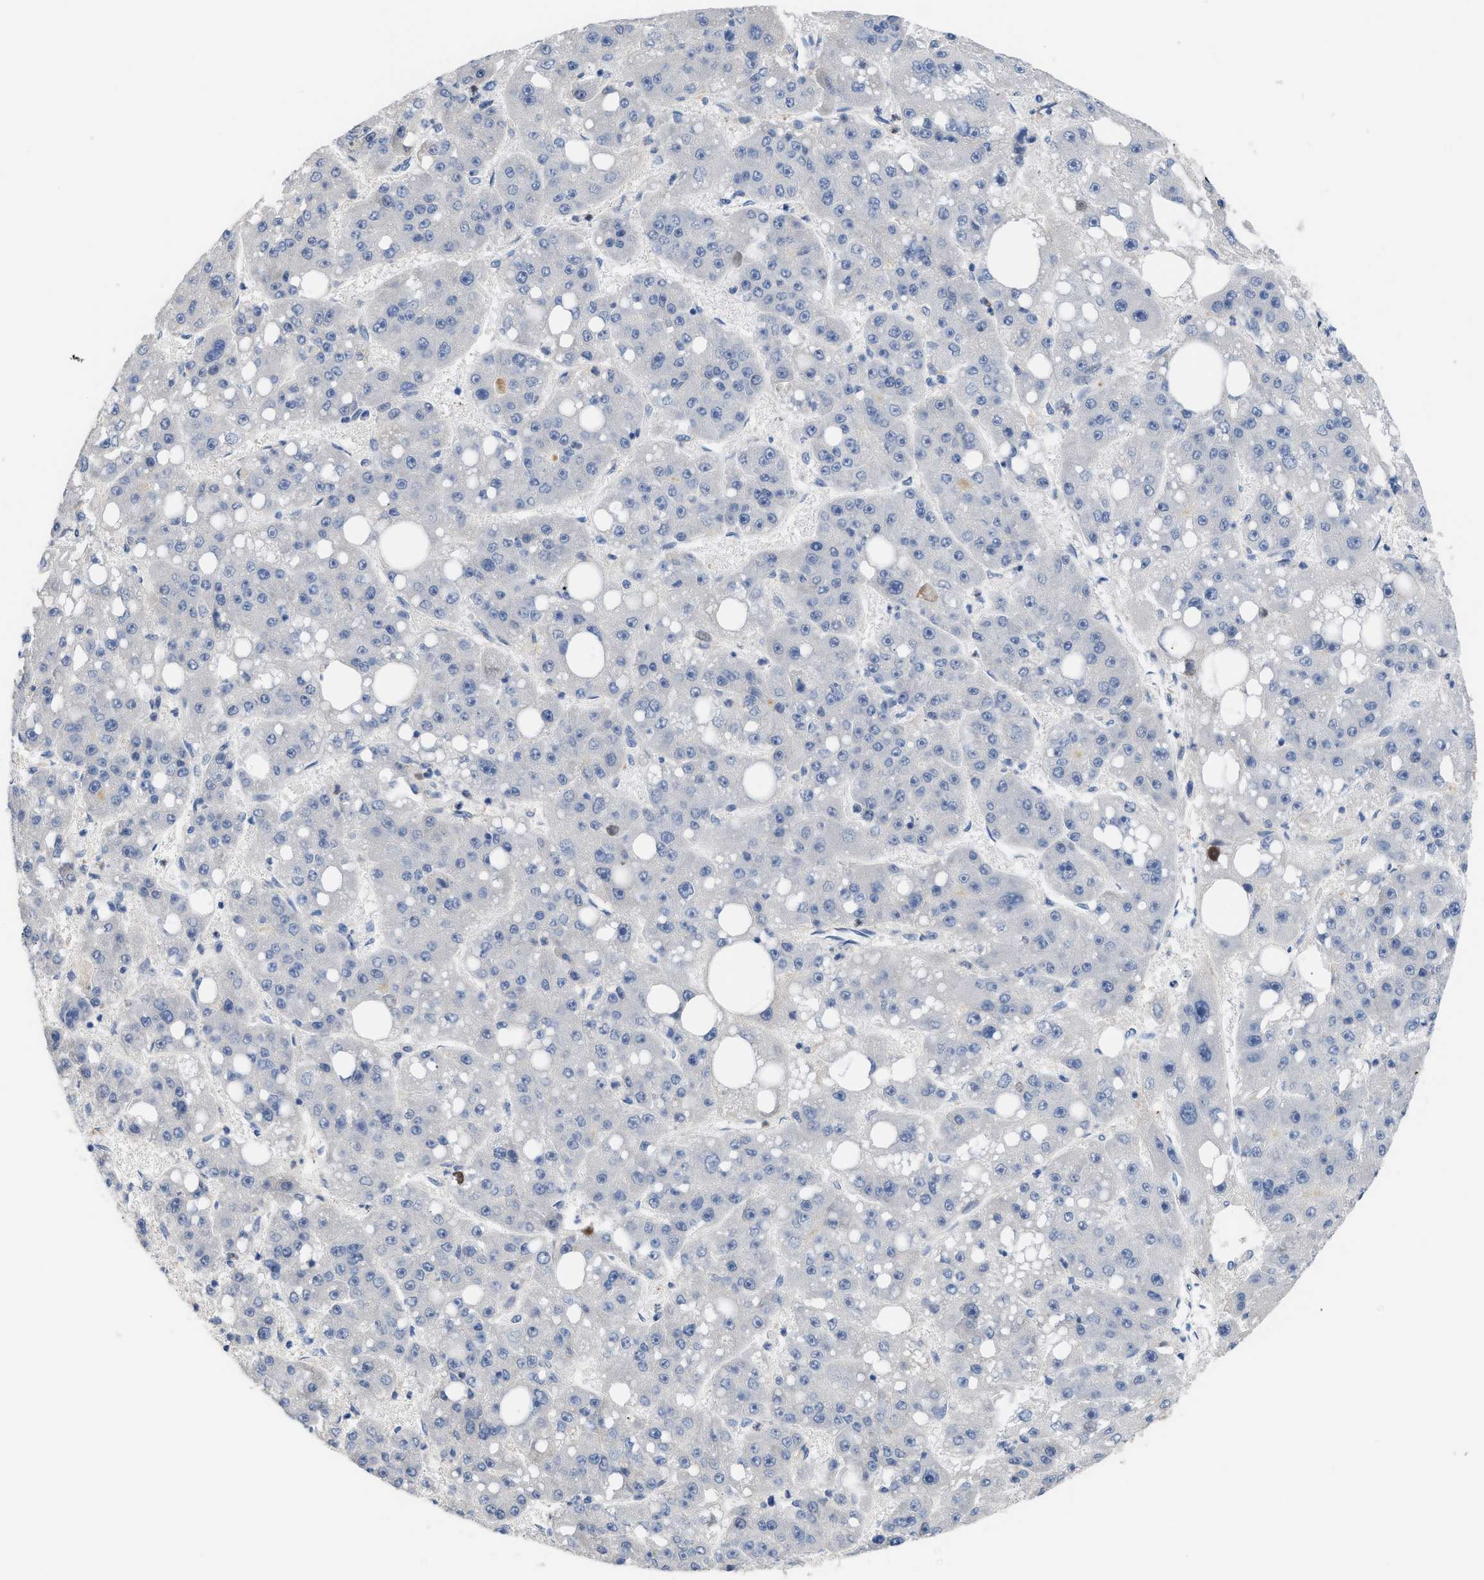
{"staining": {"intensity": "negative", "quantity": "none", "location": "none"}, "tissue": "liver cancer", "cell_type": "Tumor cells", "image_type": "cancer", "snomed": [{"axis": "morphology", "description": "Carcinoma, Hepatocellular, NOS"}, {"axis": "topography", "description": "Liver"}], "caption": "The histopathology image exhibits no significant positivity in tumor cells of liver cancer (hepatocellular carcinoma).", "gene": "TFPI", "patient": {"sex": "female", "age": 61}}